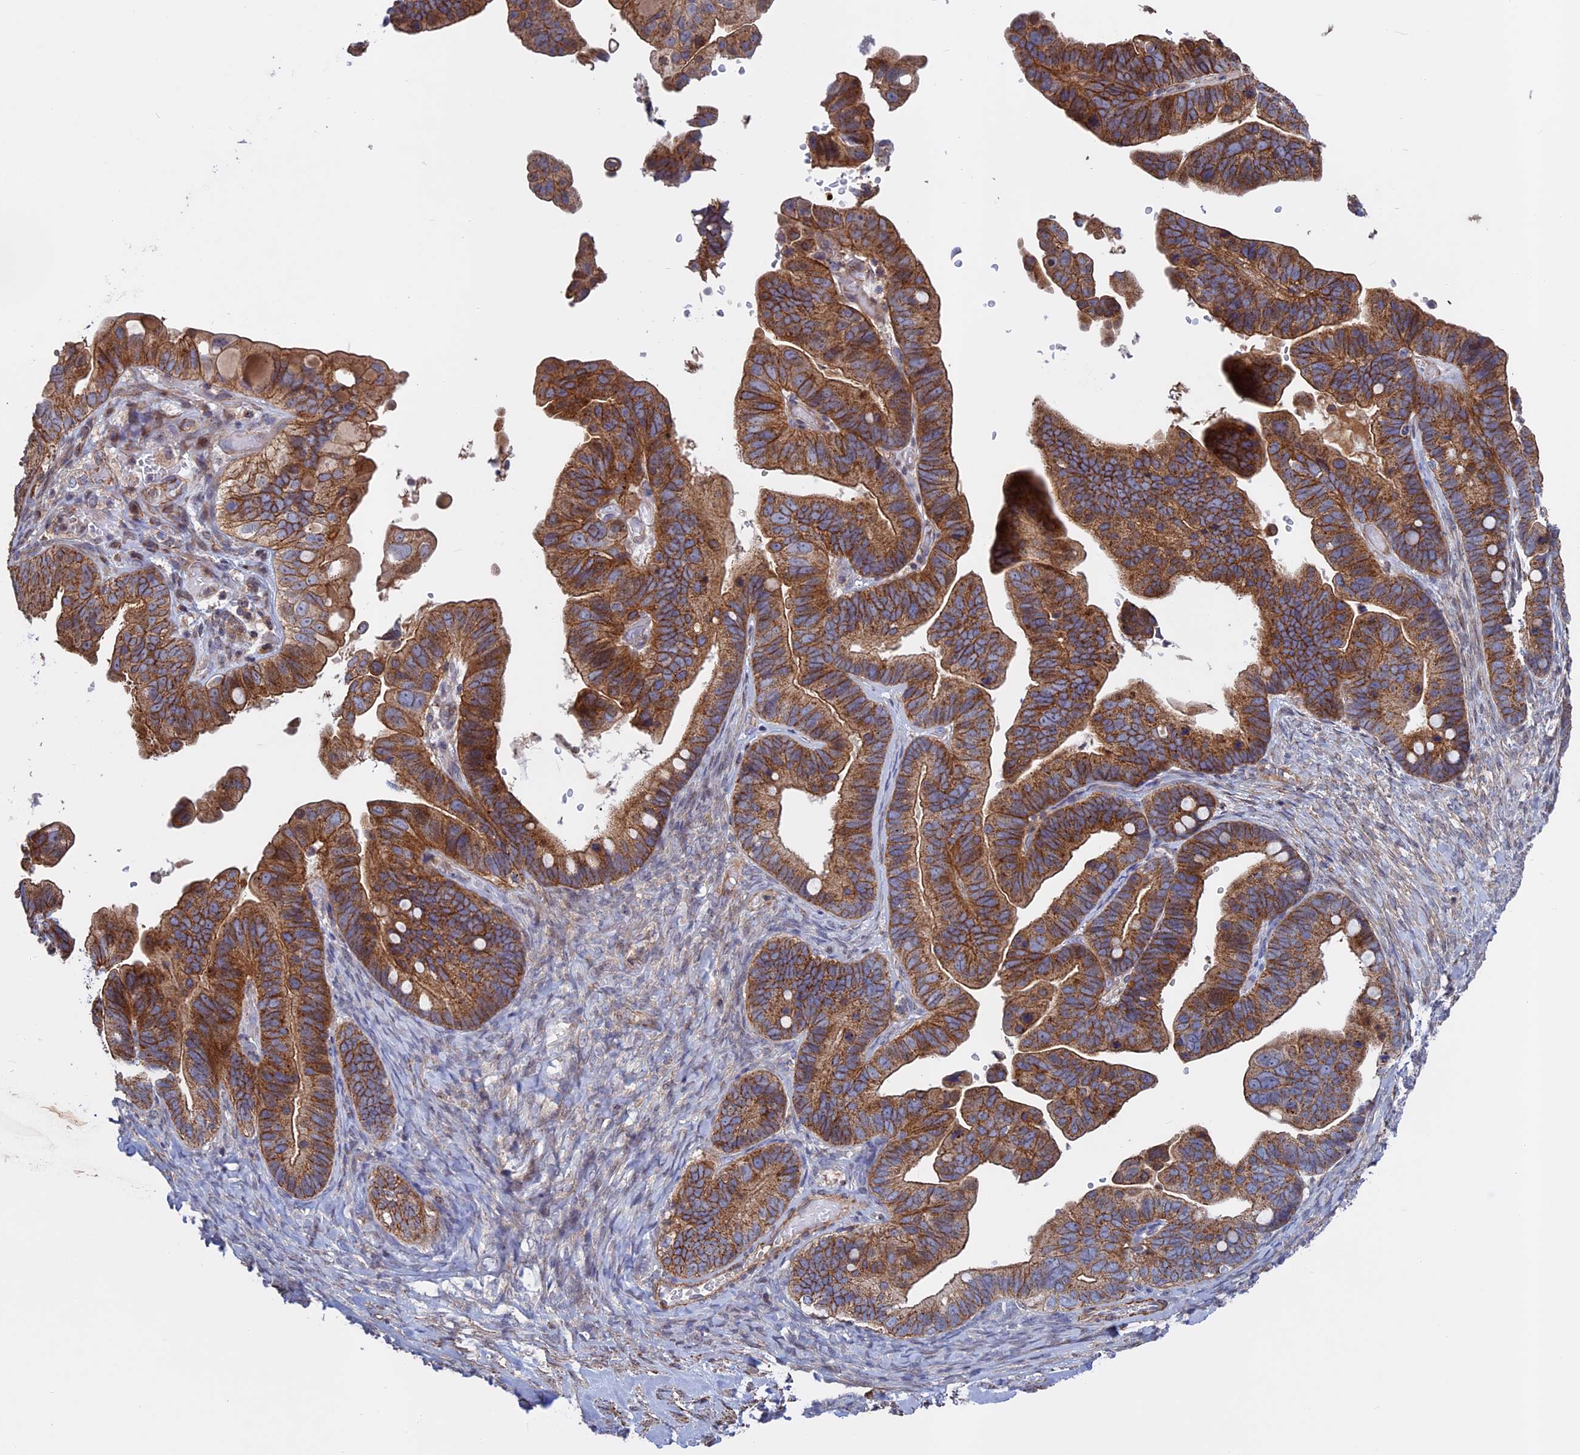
{"staining": {"intensity": "moderate", "quantity": ">75%", "location": "cytoplasmic/membranous"}, "tissue": "ovarian cancer", "cell_type": "Tumor cells", "image_type": "cancer", "snomed": [{"axis": "morphology", "description": "Cystadenocarcinoma, serous, NOS"}, {"axis": "topography", "description": "Ovary"}], "caption": "This image shows IHC staining of human ovarian serous cystadenocarcinoma, with medium moderate cytoplasmic/membranous expression in about >75% of tumor cells.", "gene": "LYPD5", "patient": {"sex": "female", "age": 56}}